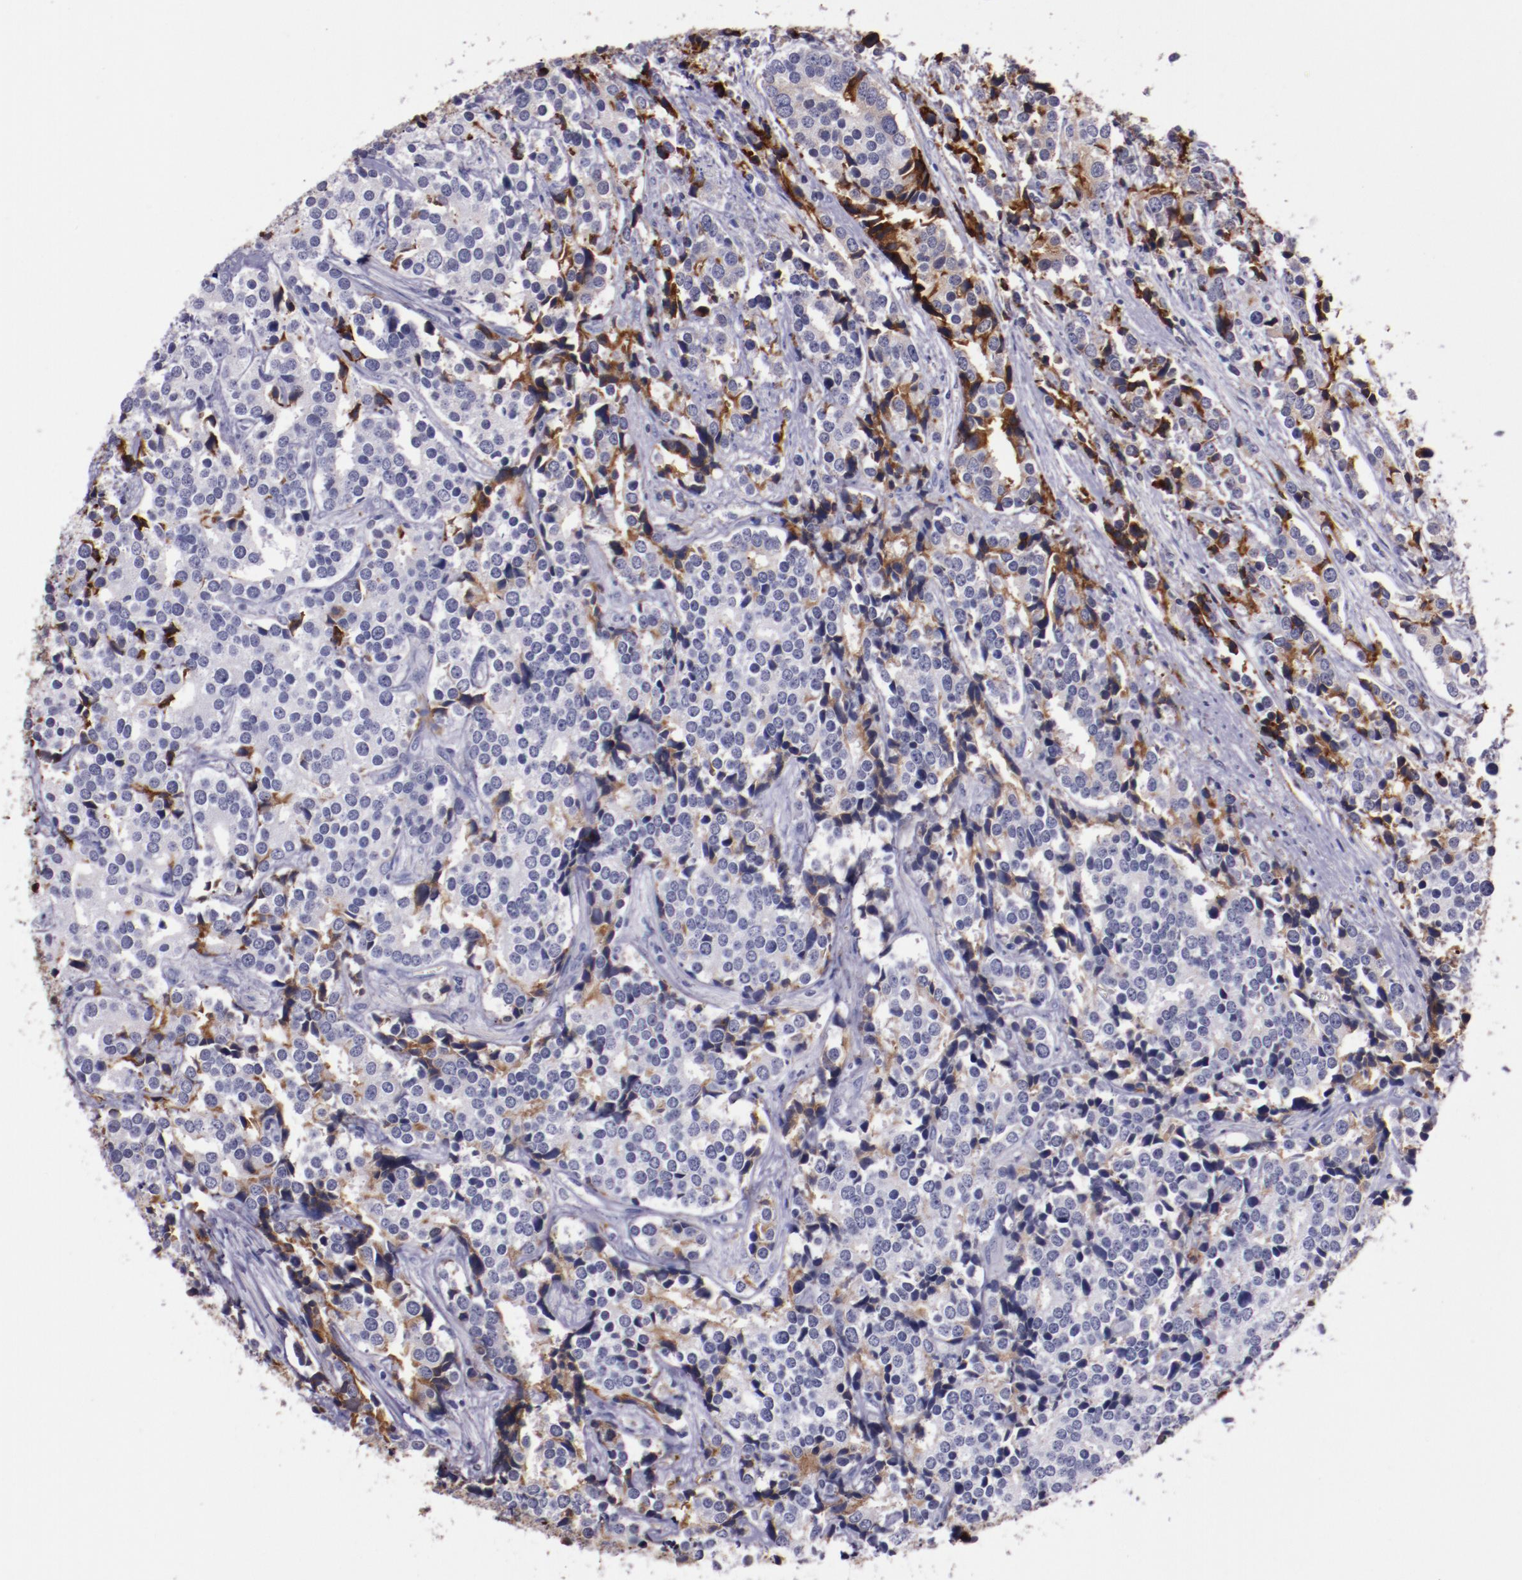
{"staining": {"intensity": "moderate", "quantity": ">75%", "location": "cytoplasmic/membranous"}, "tissue": "prostate cancer", "cell_type": "Tumor cells", "image_type": "cancer", "snomed": [{"axis": "morphology", "description": "Adenocarcinoma, High grade"}, {"axis": "topography", "description": "Prostate"}], "caption": "Prostate cancer was stained to show a protein in brown. There is medium levels of moderate cytoplasmic/membranous staining in about >75% of tumor cells.", "gene": "APOH", "patient": {"sex": "male", "age": 71}}